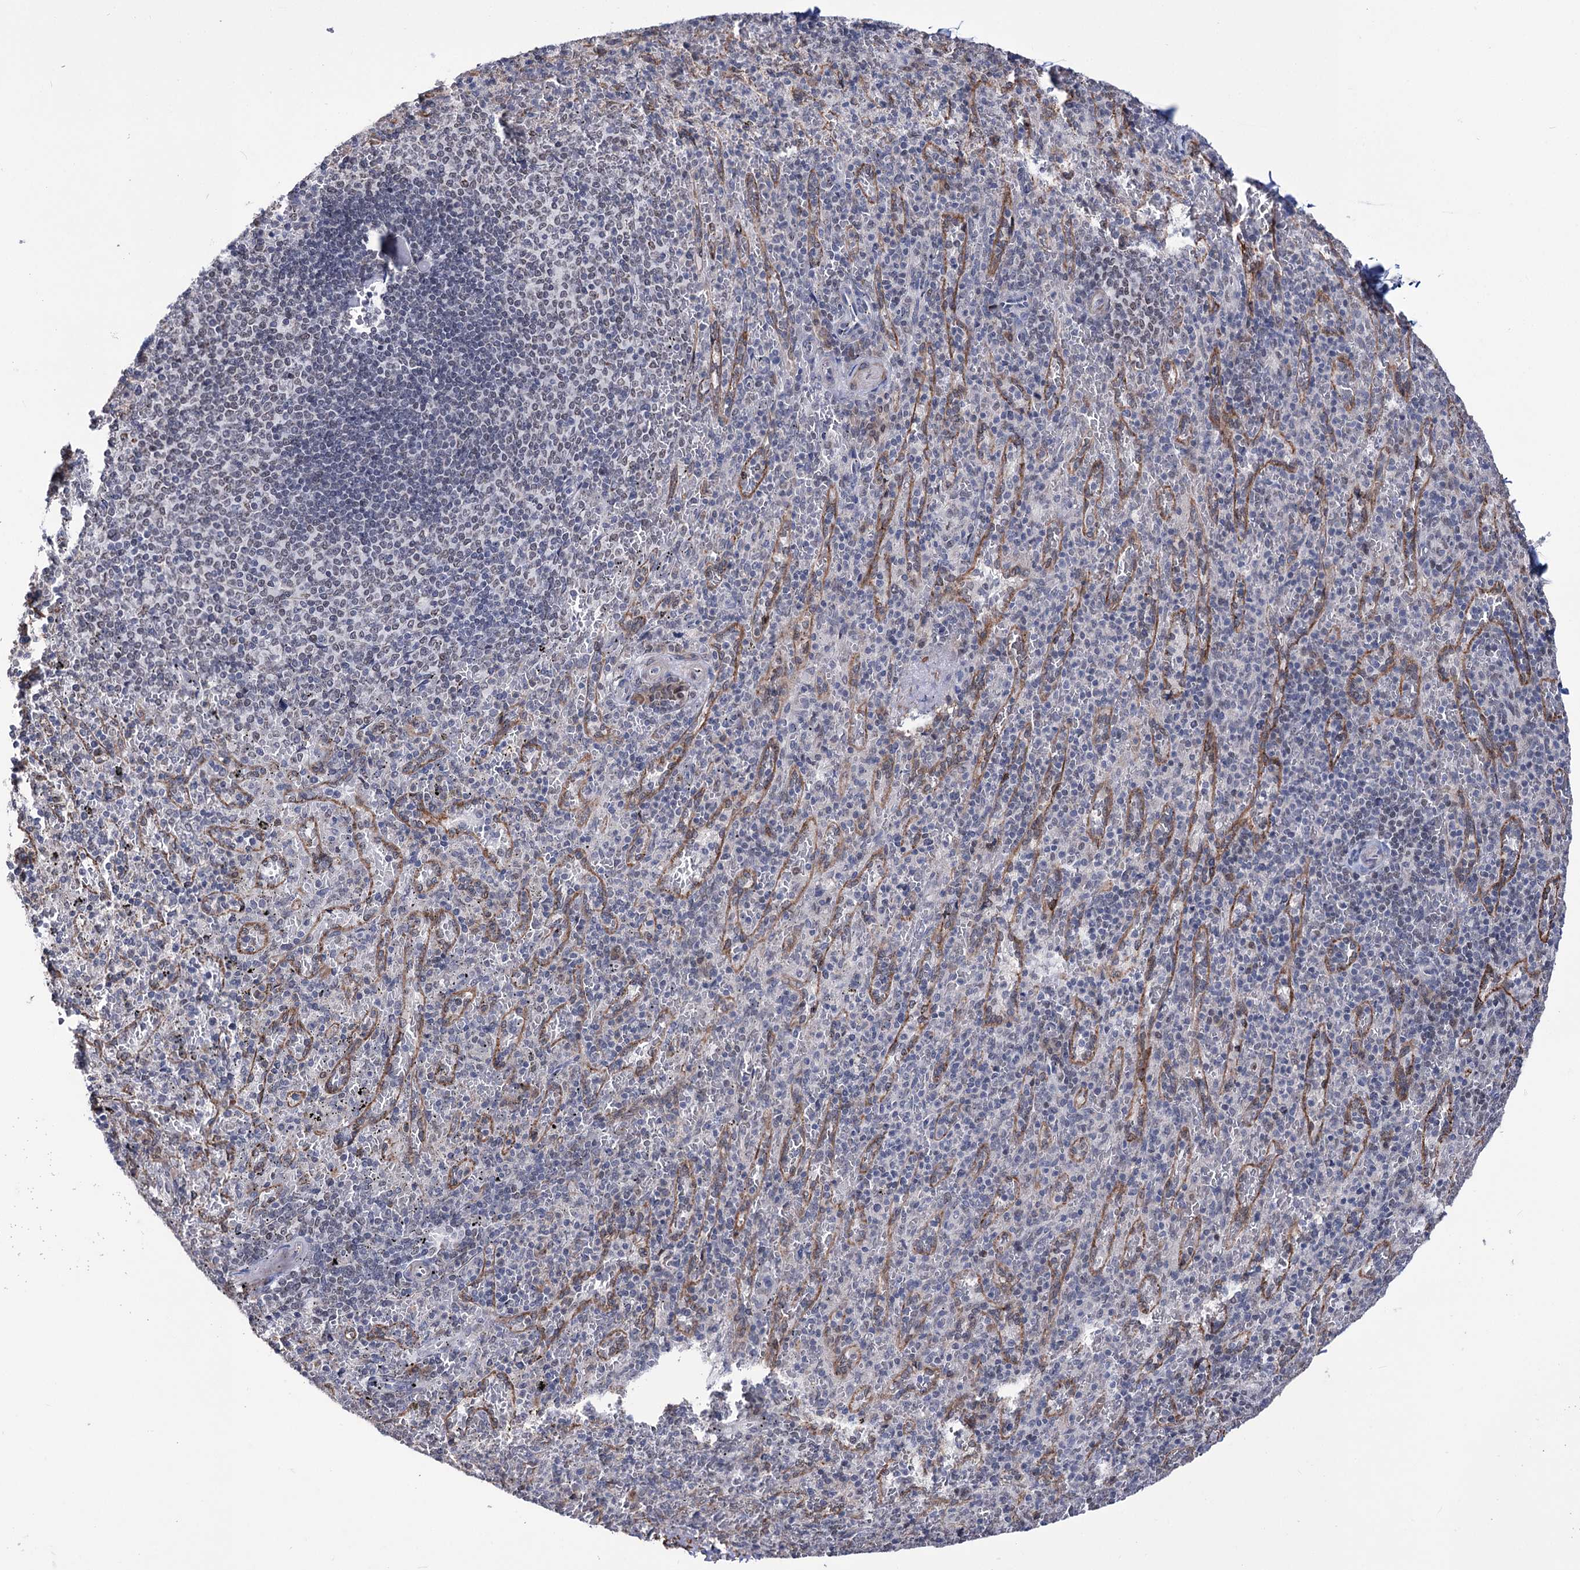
{"staining": {"intensity": "weak", "quantity": "<25%", "location": "nuclear"}, "tissue": "spleen", "cell_type": "Cells in red pulp", "image_type": "normal", "snomed": [{"axis": "morphology", "description": "Normal tissue, NOS"}, {"axis": "topography", "description": "Spleen"}], "caption": "Cells in red pulp show no significant protein expression in benign spleen.", "gene": "PPRC1", "patient": {"sex": "male", "age": 82}}